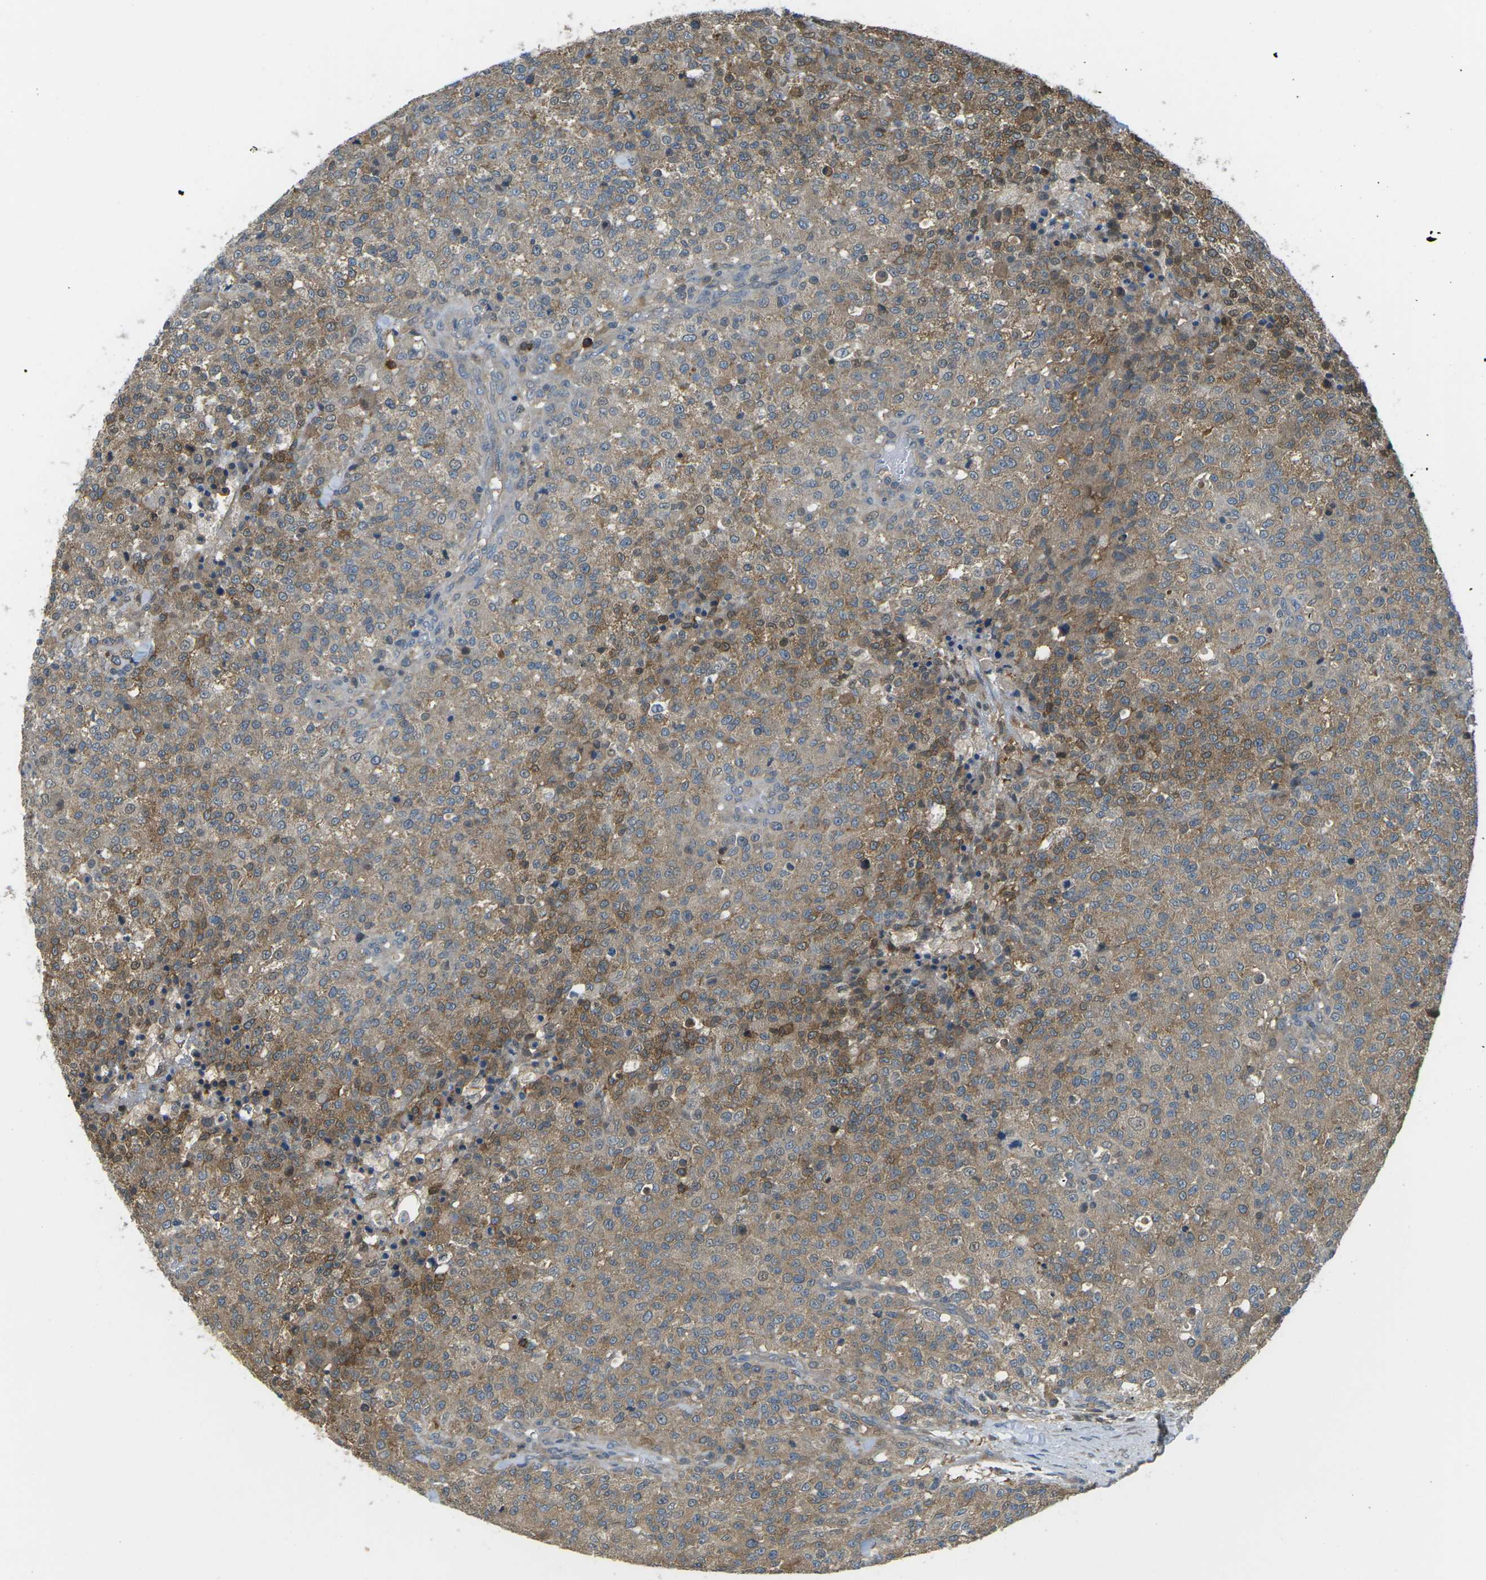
{"staining": {"intensity": "moderate", "quantity": ">75%", "location": "cytoplasmic/membranous"}, "tissue": "testis cancer", "cell_type": "Tumor cells", "image_type": "cancer", "snomed": [{"axis": "morphology", "description": "Seminoma, NOS"}, {"axis": "topography", "description": "Testis"}], "caption": "This image reveals immunohistochemistry (IHC) staining of testis cancer (seminoma), with medium moderate cytoplasmic/membranous staining in about >75% of tumor cells.", "gene": "PIEZO2", "patient": {"sex": "male", "age": 59}}